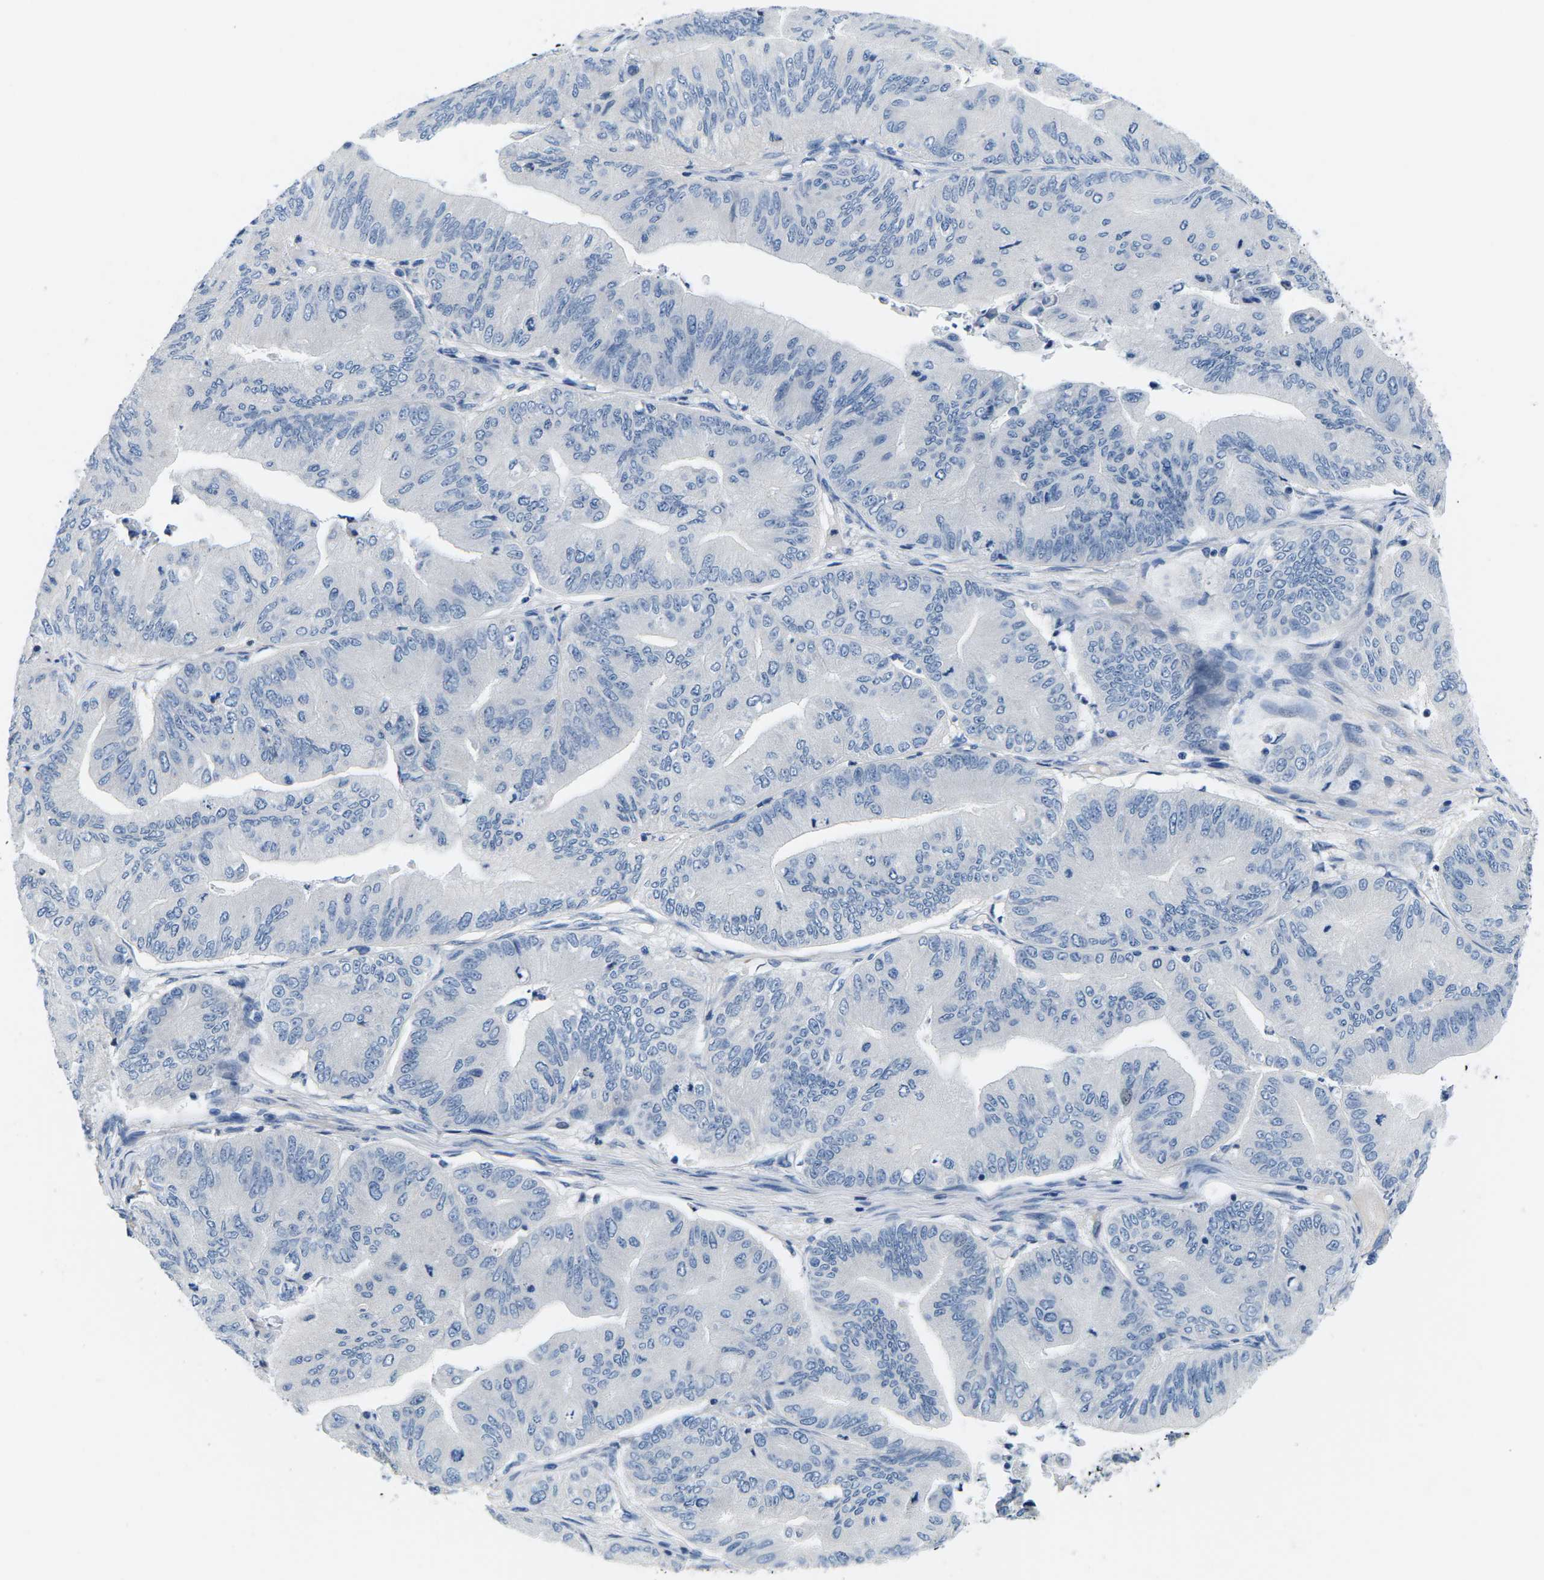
{"staining": {"intensity": "negative", "quantity": "none", "location": "none"}, "tissue": "ovarian cancer", "cell_type": "Tumor cells", "image_type": "cancer", "snomed": [{"axis": "morphology", "description": "Cystadenocarcinoma, mucinous, NOS"}, {"axis": "topography", "description": "Ovary"}], "caption": "There is no significant staining in tumor cells of ovarian cancer (mucinous cystadenocarcinoma). (DAB IHC visualized using brightfield microscopy, high magnification).", "gene": "TSPAN2", "patient": {"sex": "female", "age": 61}}